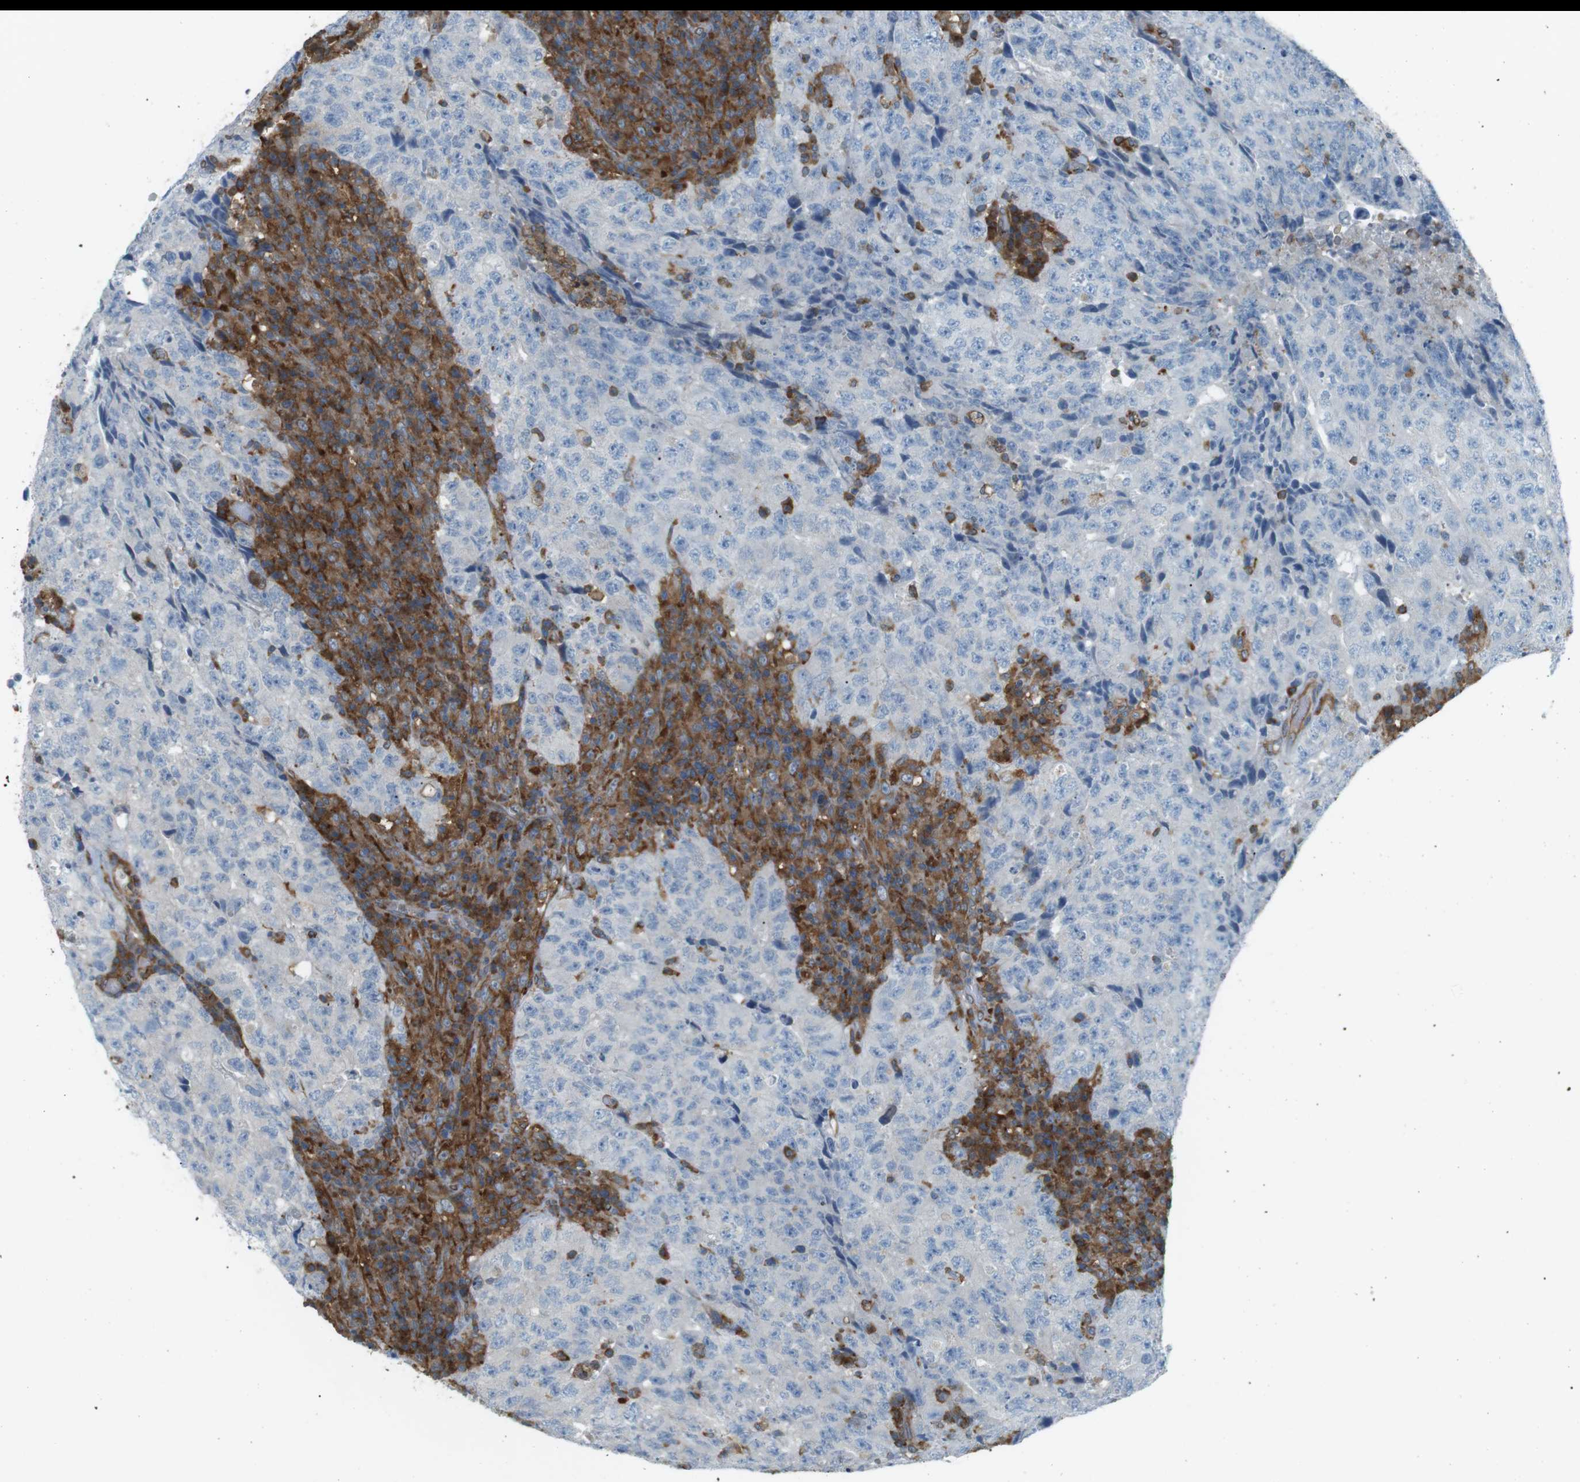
{"staining": {"intensity": "negative", "quantity": "none", "location": "none"}, "tissue": "testis cancer", "cell_type": "Tumor cells", "image_type": "cancer", "snomed": [{"axis": "morphology", "description": "Necrosis, NOS"}, {"axis": "morphology", "description": "Carcinoma, Embryonal, NOS"}, {"axis": "topography", "description": "Testis"}], "caption": "An immunohistochemistry (IHC) micrograph of testis cancer (embryonal carcinoma) is shown. There is no staining in tumor cells of testis cancer (embryonal carcinoma). (Brightfield microscopy of DAB (3,3'-diaminobenzidine) immunohistochemistry (IHC) at high magnification).", "gene": "PEPD", "patient": {"sex": "male", "age": 19}}